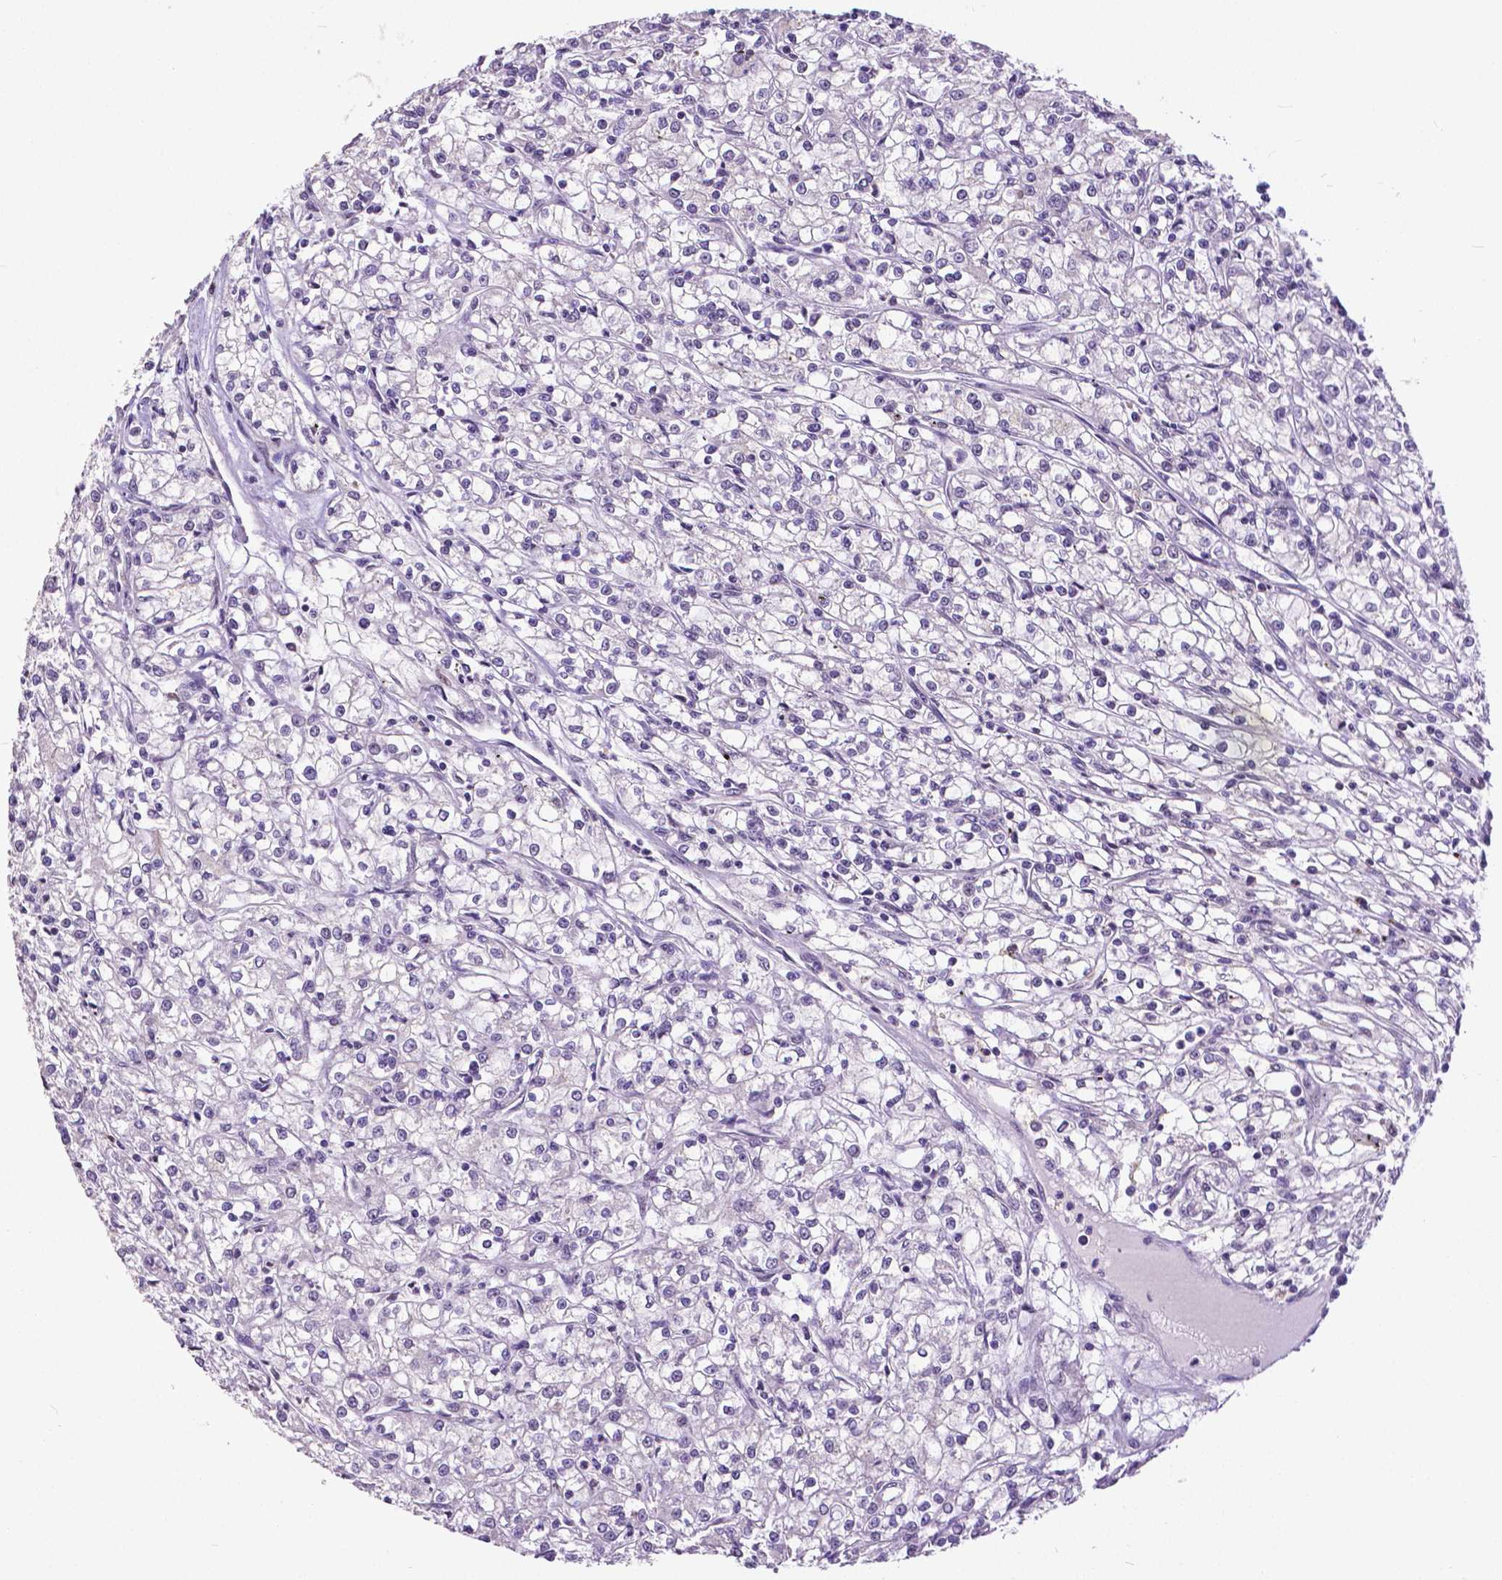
{"staining": {"intensity": "negative", "quantity": "none", "location": "none"}, "tissue": "renal cancer", "cell_type": "Tumor cells", "image_type": "cancer", "snomed": [{"axis": "morphology", "description": "Adenocarcinoma, NOS"}, {"axis": "topography", "description": "Kidney"}], "caption": "The immunohistochemistry image has no significant positivity in tumor cells of renal cancer (adenocarcinoma) tissue. Brightfield microscopy of immunohistochemistry (IHC) stained with DAB (3,3'-diaminobenzidine) (brown) and hematoxylin (blue), captured at high magnification.", "gene": "ATRX", "patient": {"sex": "female", "age": 59}}